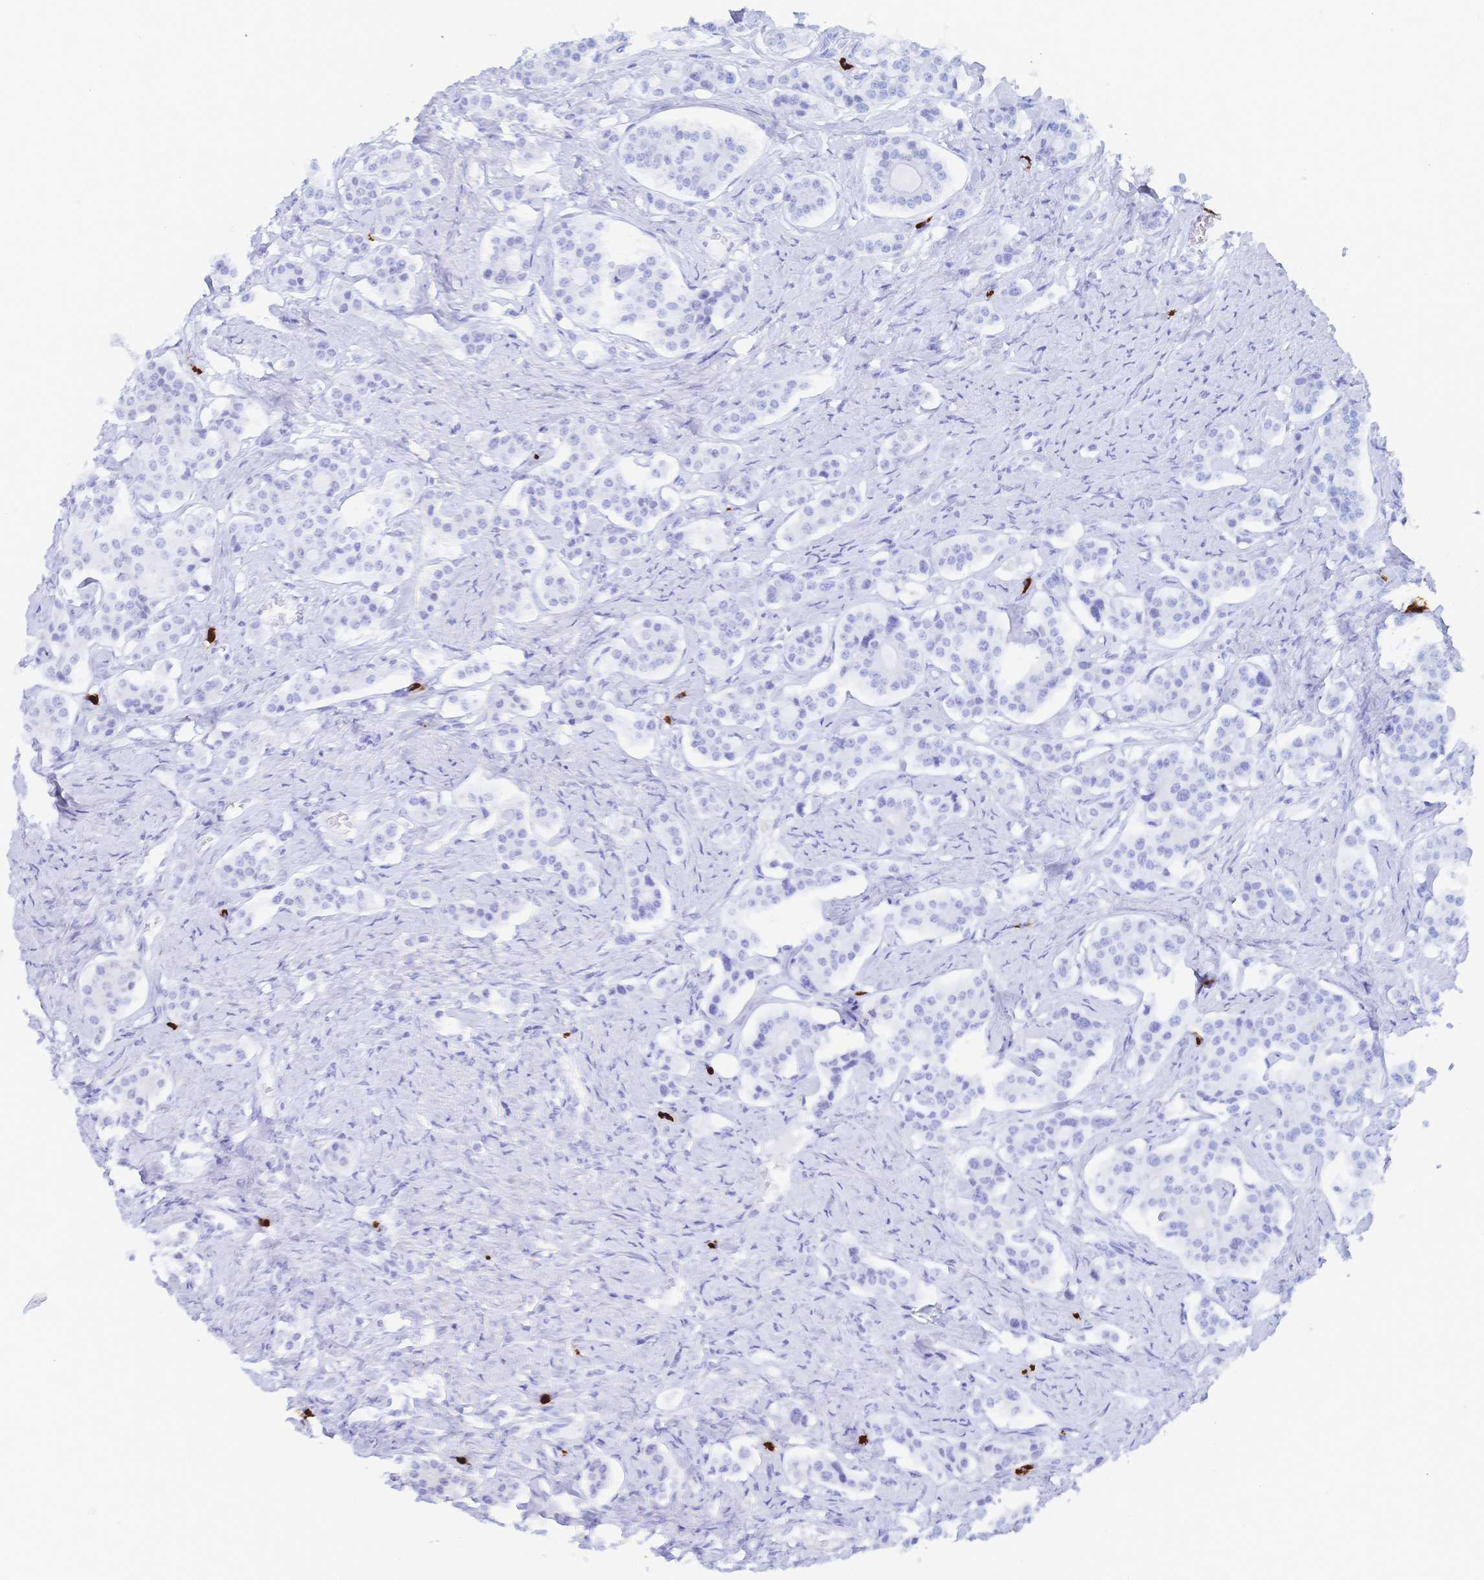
{"staining": {"intensity": "negative", "quantity": "none", "location": "none"}, "tissue": "carcinoid", "cell_type": "Tumor cells", "image_type": "cancer", "snomed": [{"axis": "morphology", "description": "Carcinoid, malignant, NOS"}, {"axis": "topography", "description": "Small intestine"}], "caption": "DAB immunohistochemical staining of human malignant carcinoid displays no significant positivity in tumor cells. The staining is performed using DAB (3,3'-diaminobenzidine) brown chromogen with nuclei counter-stained in using hematoxylin.", "gene": "IL2RB", "patient": {"sex": "male", "age": 63}}